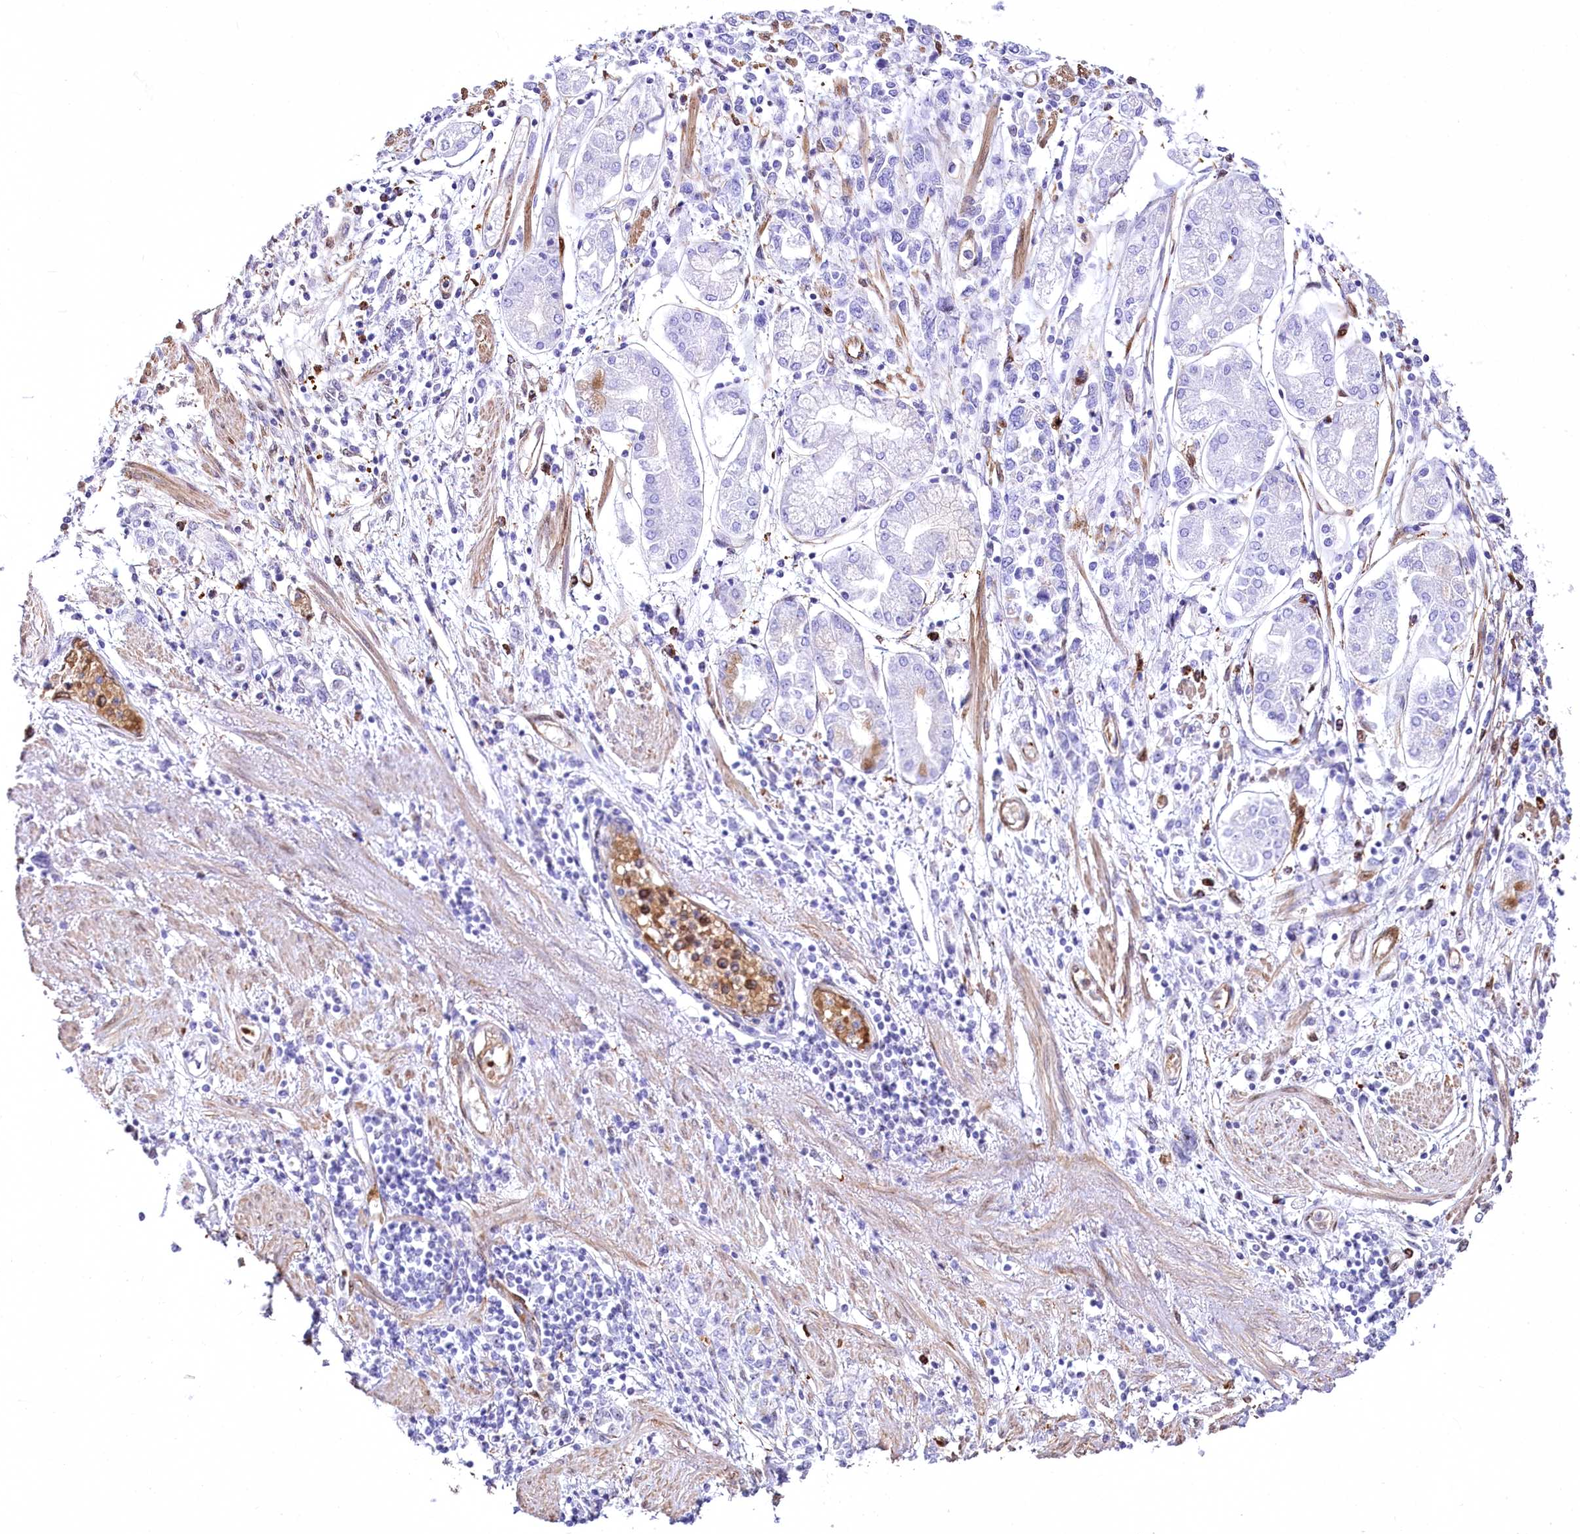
{"staining": {"intensity": "negative", "quantity": "none", "location": "none"}, "tissue": "stomach cancer", "cell_type": "Tumor cells", "image_type": "cancer", "snomed": [{"axis": "morphology", "description": "Adenocarcinoma, NOS"}, {"axis": "topography", "description": "Stomach"}], "caption": "A high-resolution image shows immunohistochemistry (IHC) staining of adenocarcinoma (stomach), which demonstrates no significant staining in tumor cells. (DAB immunohistochemistry (IHC) visualized using brightfield microscopy, high magnification).", "gene": "PTMS", "patient": {"sex": "female", "age": 76}}